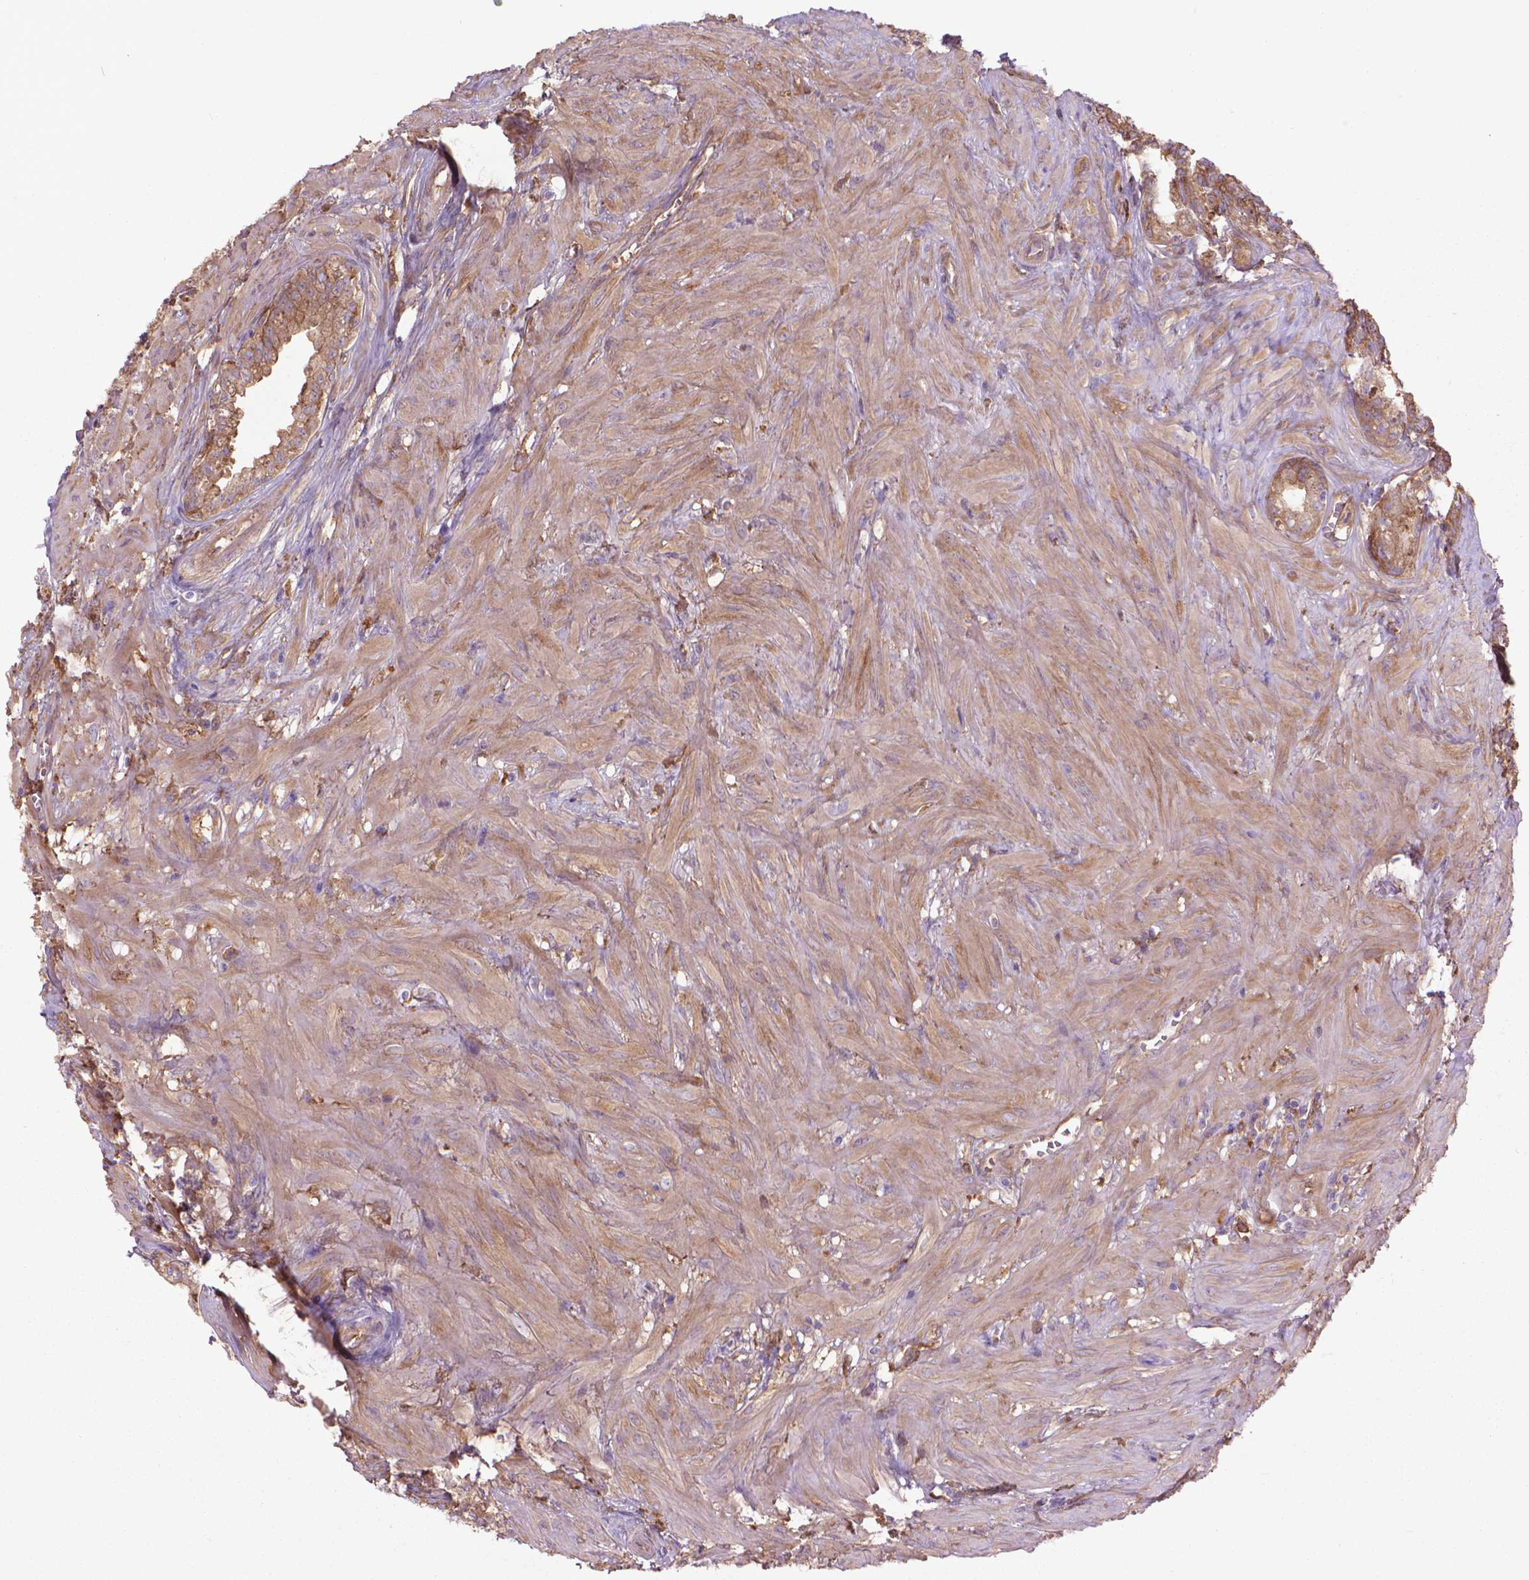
{"staining": {"intensity": "moderate", "quantity": ">75%", "location": "cytoplasmic/membranous"}, "tissue": "seminal vesicle", "cell_type": "Glandular cells", "image_type": "normal", "snomed": [{"axis": "morphology", "description": "Normal tissue, NOS"}, {"axis": "morphology", "description": "Urothelial carcinoma, NOS"}, {"axis": "topography", "description": "Urinary bladder"}, {"axis": "topography", "description": "Seminal veicle"}], "caption": "Protein staining shows moderate cytoplasmic/membranous staining in about >75% of glandular cells in unremarkable seminal vesicle.", "gene": "CORO1B", "patient": {"sex": "male", "age": 76}}